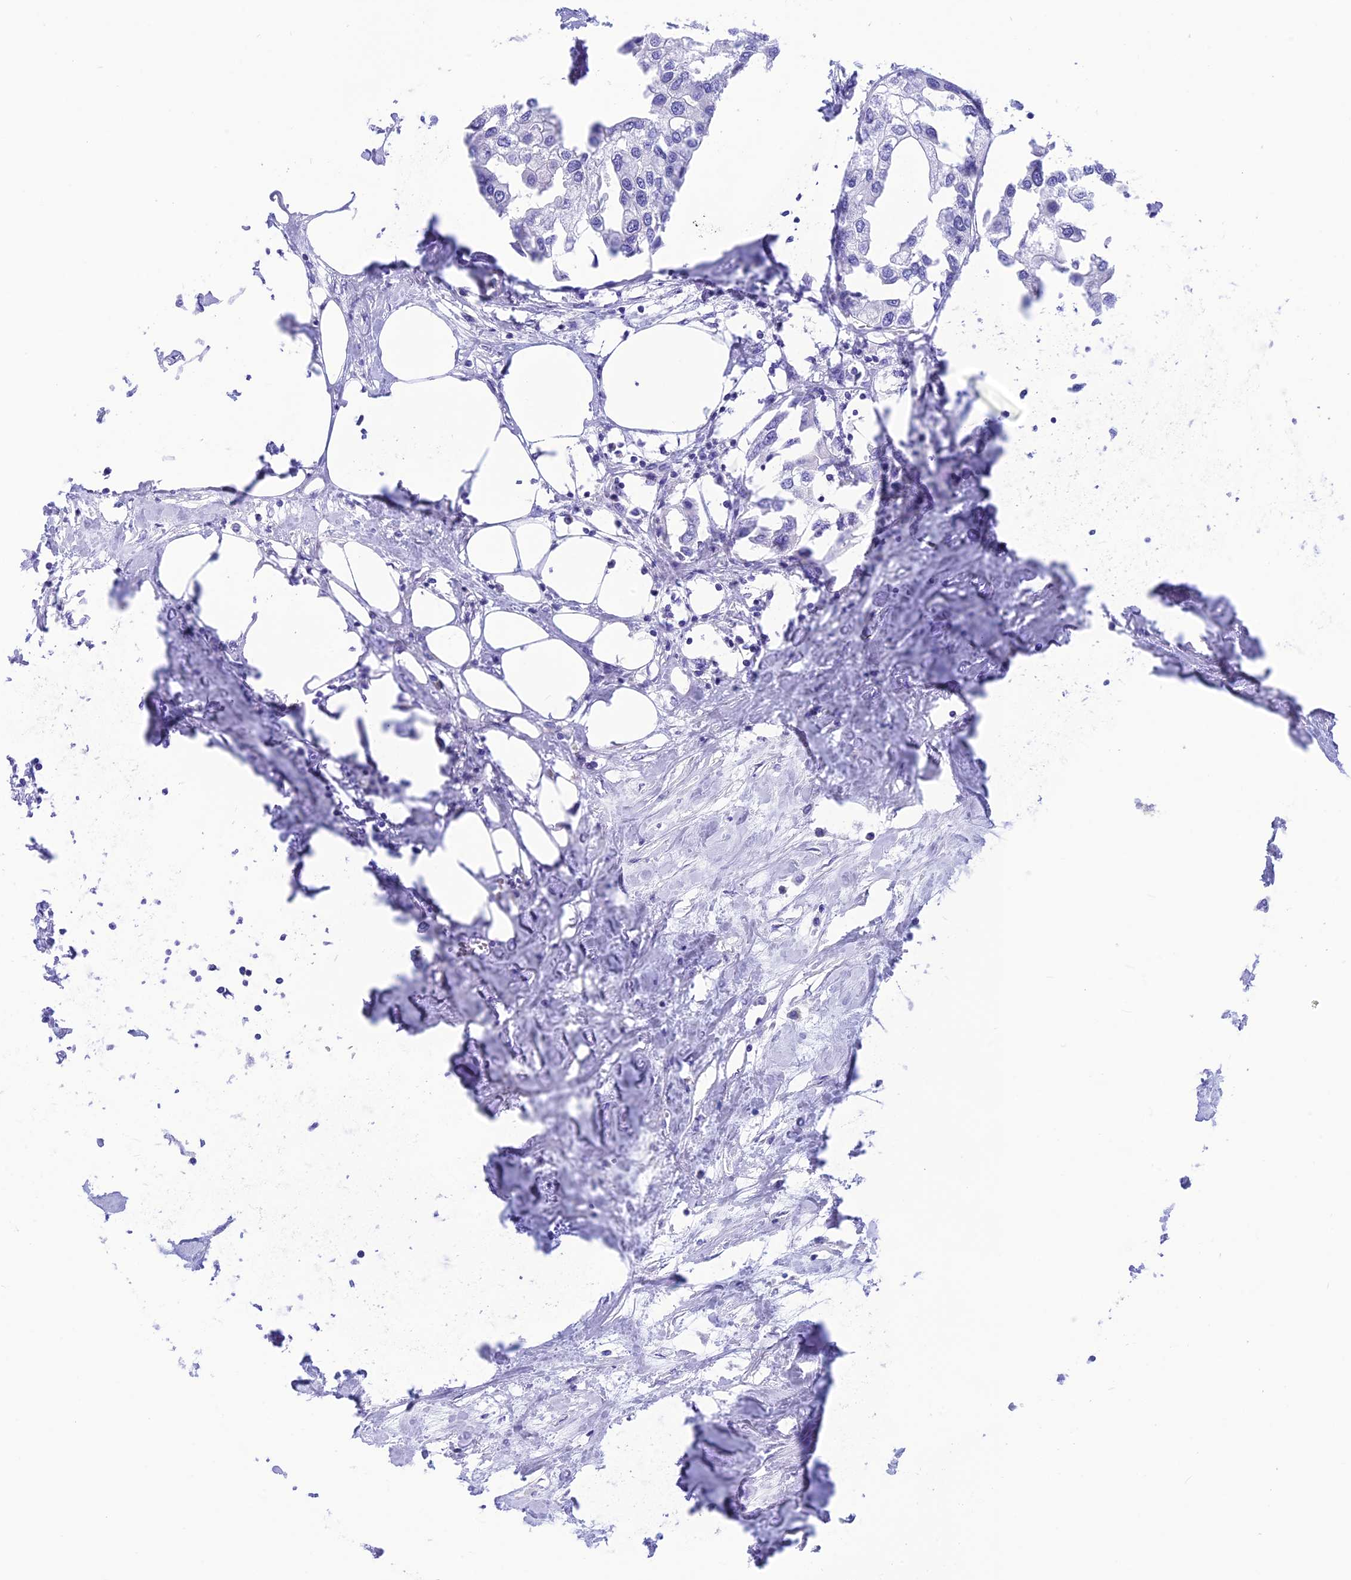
{"staining": {"intensity": "negative", "quantity": "none", "location": "none"}, "tissue": "urothelial cancer", "cell_type": "Tumor cells", "image_type": "cancer", "snomed": [{"axis": "morphology", "description": "Urothelial carcinoma, High grade"}, {"axis": "topography", "description": "Urinary bladder"}], "caption": "DAB (3,3'-diaminobenzidine) immunohistochemical staining of urothelial carcinoma (high-grade) exhibits no significant positivity in tumor cells.", "gene": "GLYATL1", "patient": {"sex": "male", "age": 64}}